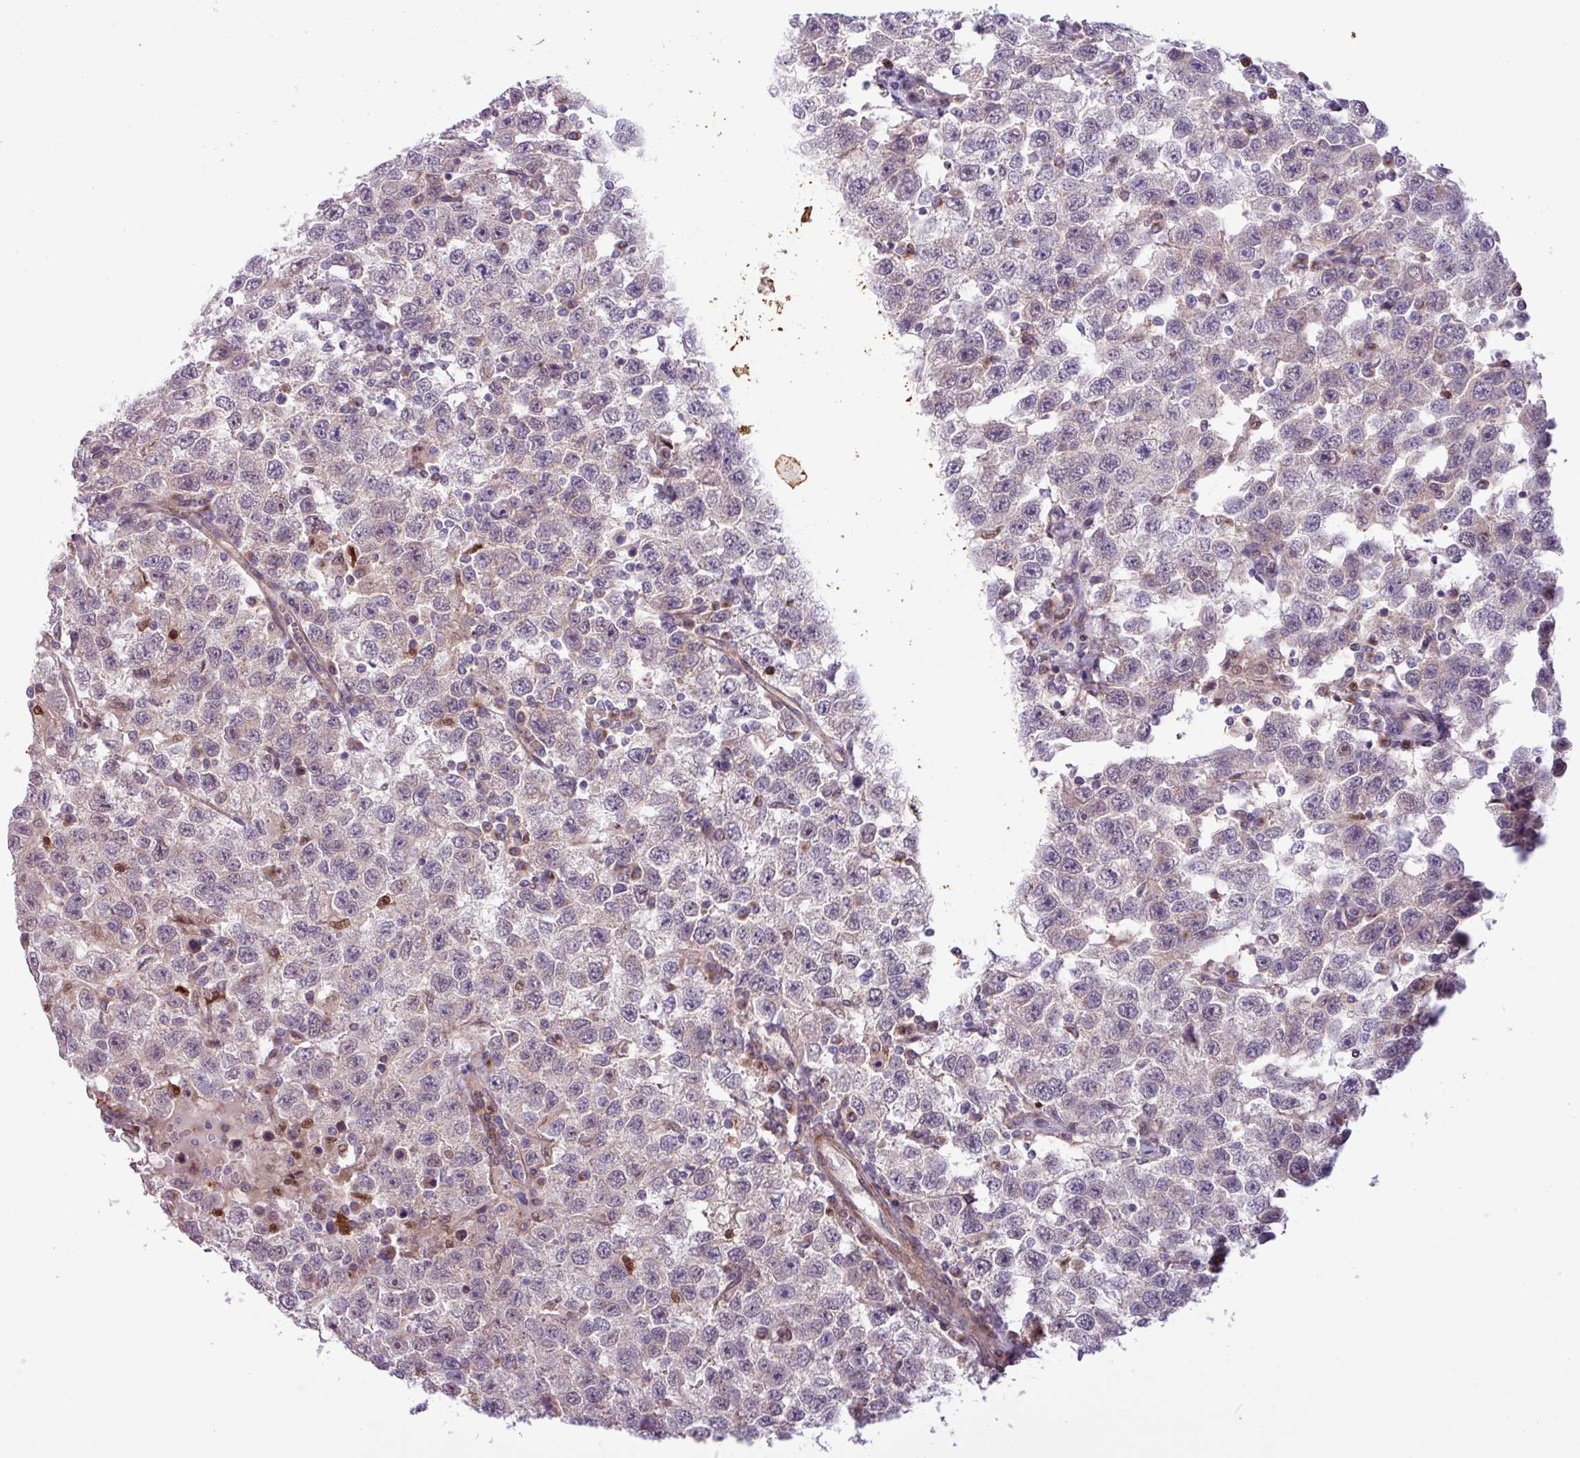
{"staining": {"intensity": "negative", "quantity": "none", "location": "none"}, "tissue": "testis cancer", "cell_type": "Tumor cells", "image_type": "cancer", "snomed": [{"axis": "morphology", "description": "Seminoma, NOS"}, {"axis": "topography", "description": "Testis"}], "caption": "This is a micrograph of immunohistochemistry (IHC) staining of testis cancer, which shows no expression in tumor cells.", "gene": "CNTRL", "patient": {"sex": "male", "age": 41}}